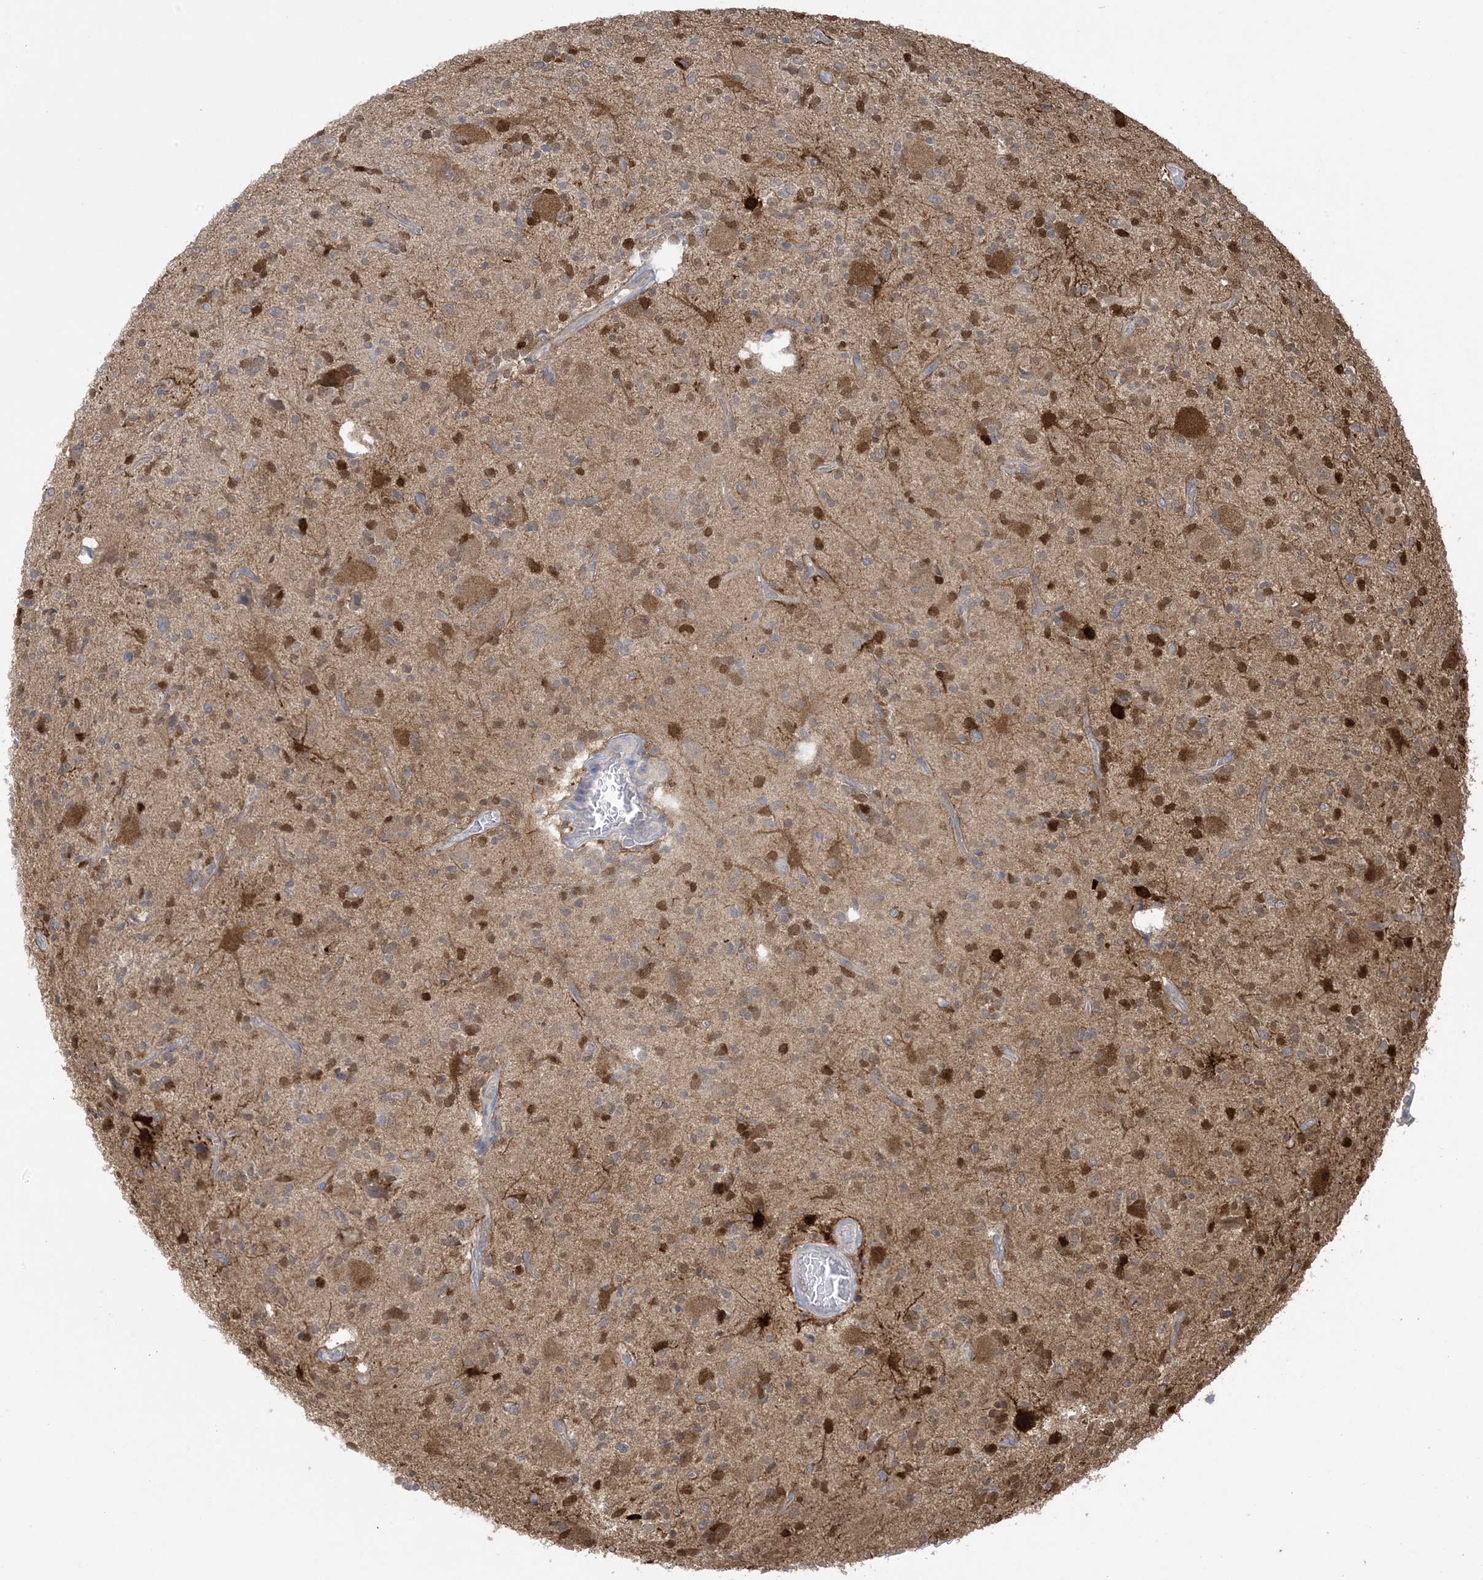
{"staining": {"intensity": "moderate", "quantity": "<25%", "location": "cytoplasmic/membranous,nuclear"}, "tissue": "glioma", "cell_type": "Tumor cells", "image_type": "cancer", "snomed": [{"axis": "morphology", "description": "Glioma, malignant, High grade"}, {"axis": "topography", "description": "Brain"}], "caption": "Glioma was stained to show a protein in brown. There is low levels of moderate cytoplasmic/membranous and nuclear expression in about <25% of tumor cells.", "gene": "HMGCS1", "patient": {"sex": "male", "age": 34}}